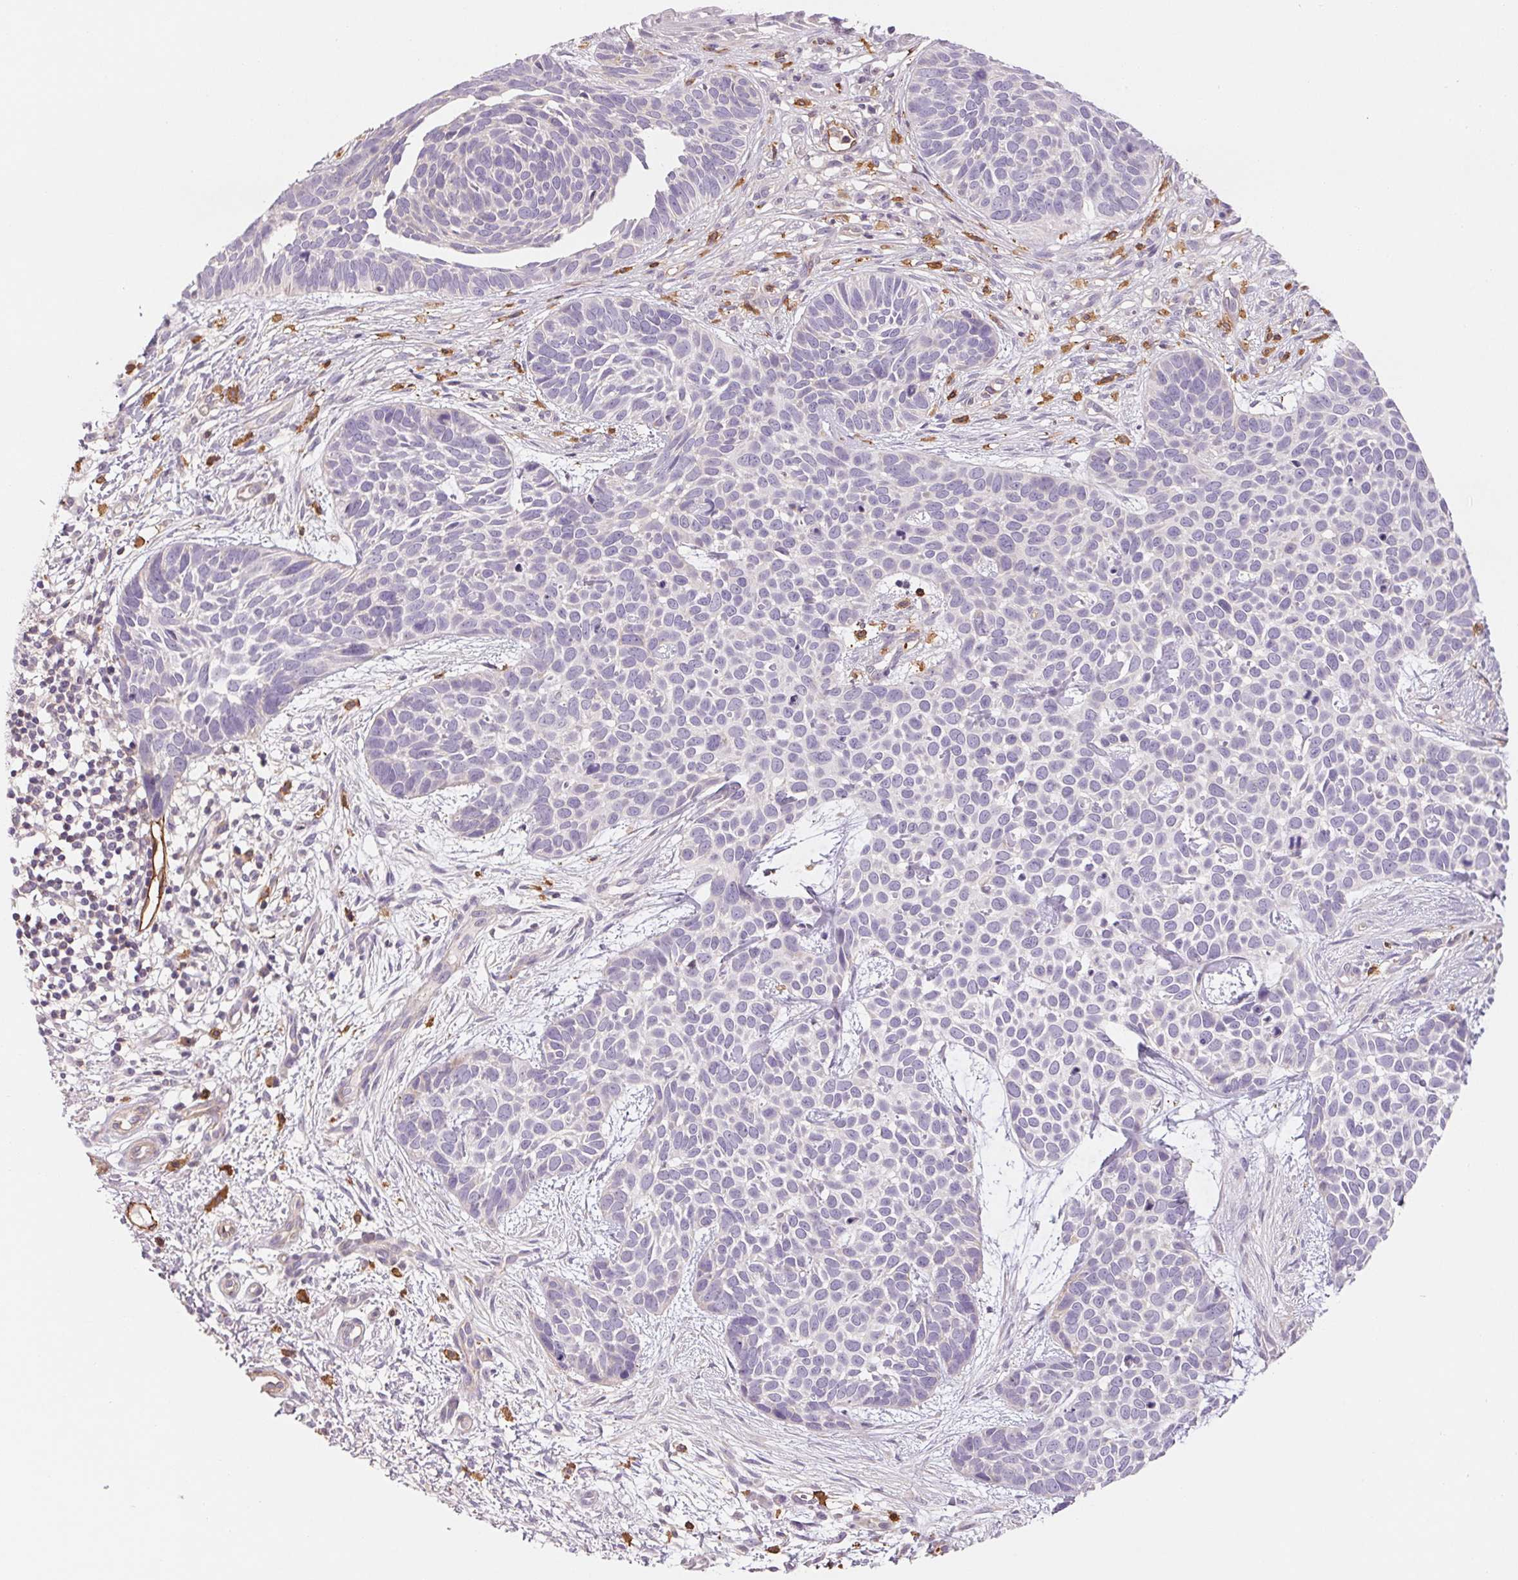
{"staining": {"intensity": "negative", "quantity": "none", "location": "none"}, "tissue": "skin cancer", "cell_type": "Tumor cells", "image_type": "cancer", "snomed": [{"axis": "morphology", "description": "Basal cell carcinoma"}, {"axis": "topography", "description": "Skin"}], "caption": "Tumor cells show no significant positivity in basal cell carcinoma (skin).", "gene": "ANKRD13B", "patient": {"sex": "male", "age": 69}}